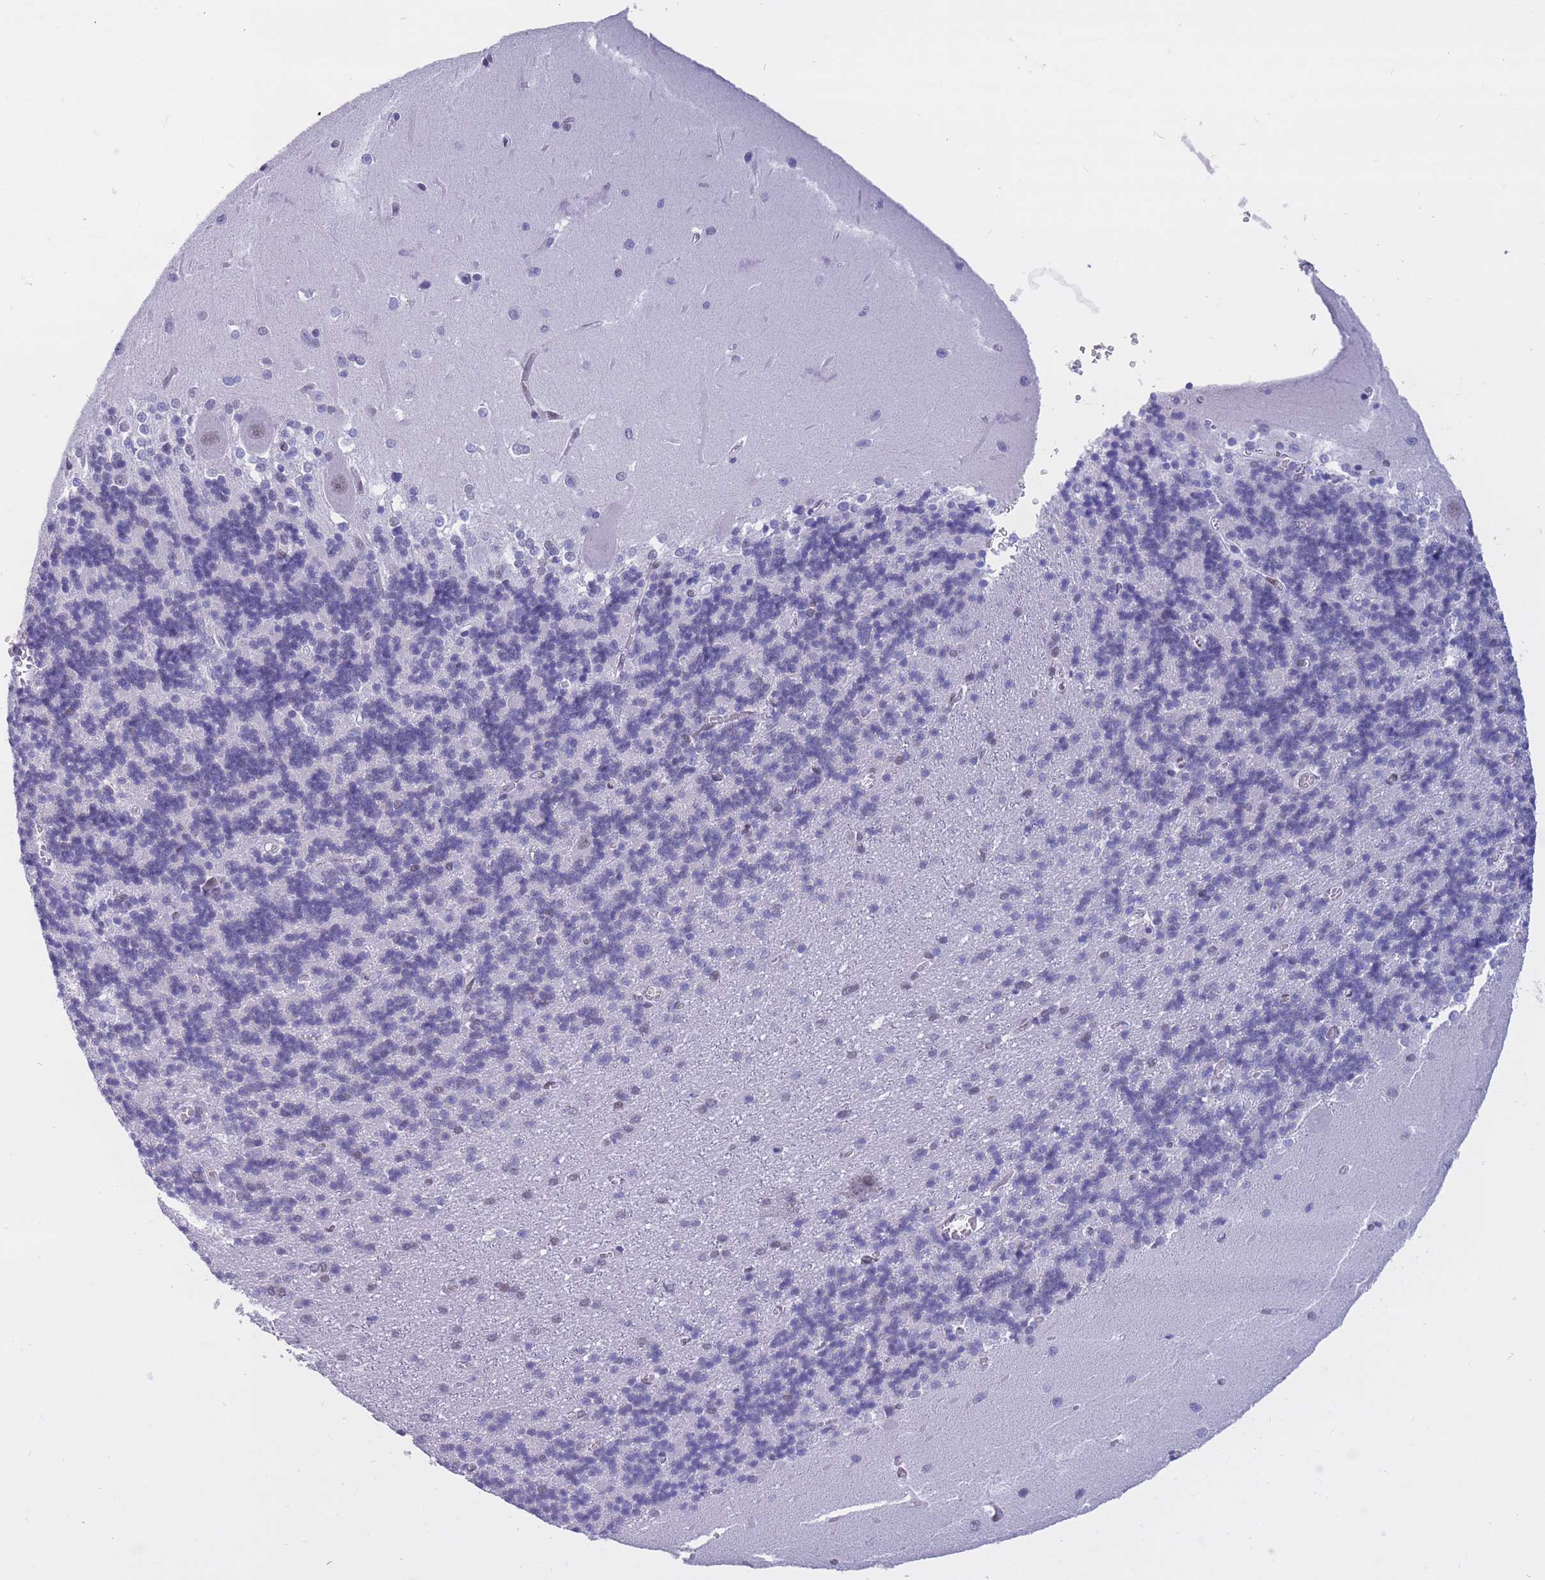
{"staining": {"intensity": "negative", "quantity": "none", "location": "none"}, "tissue": "cerebellum", "cell_type": "Cells in granular layer", "image_type": "normal", "snomed": [{"axis": "morphology", "description": "Normal tissue, NOS"}, {"axis": "topography", "description": "Cerebellum"}], "caption": "A high-resolution histopathology image shows immunohistochemistry staining of unremarkable cerebellum, which reveals no significant expression in cells in granular layer.", "gene": "NASP", "patient": {"sex": "male", "age": 37}}